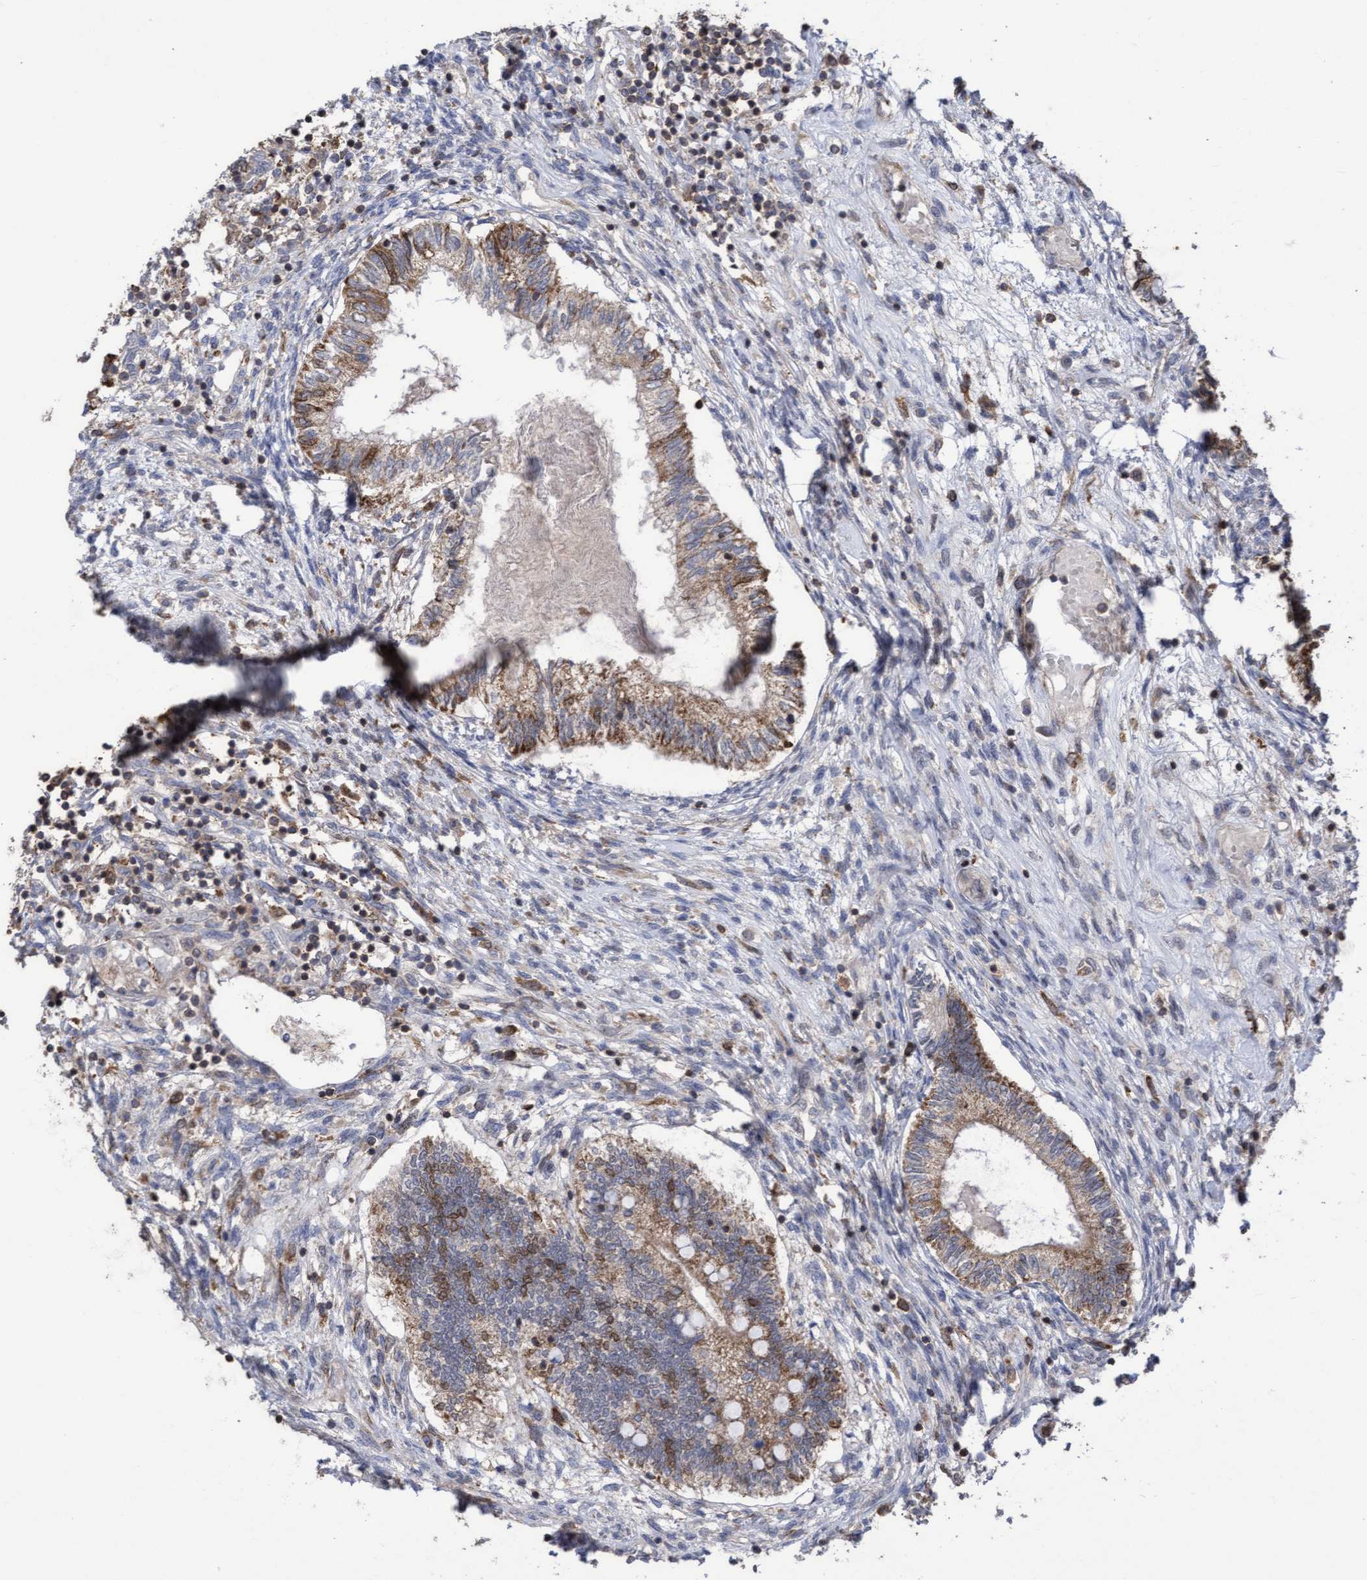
{"staining": {"intensity": "moderate", "quantity": ">75%", "location": "cytoplasmic/membranous"}, "tissue": "testis cancer", "cell_type": "Tumor cells", "image_type": "cancer", "snomed": [{"axis": "morphology", "description": "Seminoma, NOS"}, {"axis": "topography", "description": "Testis"}], "caption": "The immunohistochemical stain highlights moderate cytoplasmic/membranous positivity in tumor cells of testis cancer tissue. (brown staining indicates protein expression, while blue staining denotes nuclei).", "gene": "SLBP", "patient": {"sex": "male", "age": 28}}